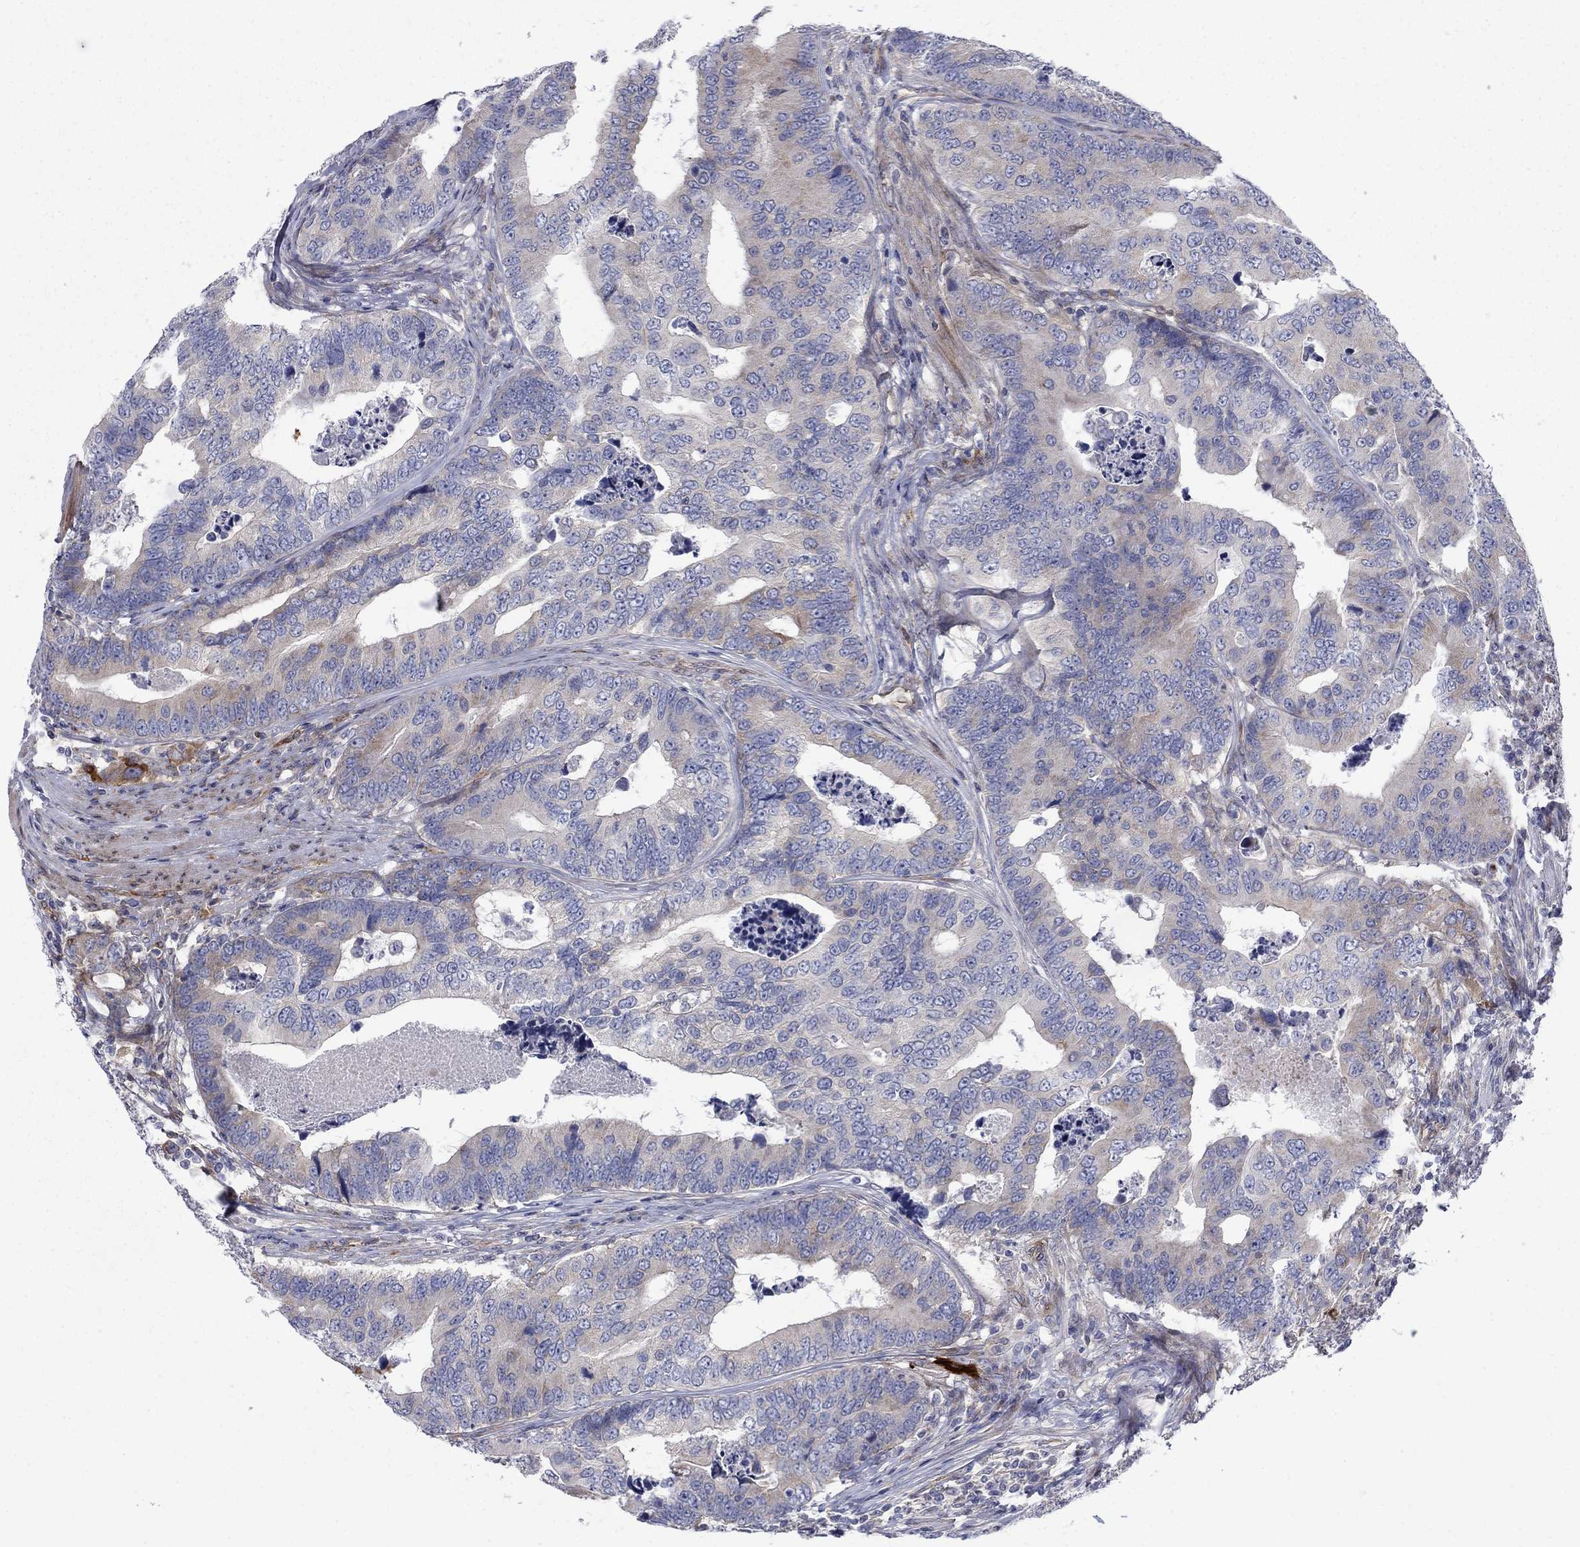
{"staining": {"intensity": "moderate", "quantity": "25%-75%", "location": "cytoplasmic/membranous"}, "tissue": "colorectal cancer", "cell_type": "Tumor cells", "image_type": "cancer", "snomed": [{"axis": "morphology", "description": "Adenocarcinoma, NOS"}, {"axis": "topography", "description": "Colon"}], "caption": "Protein staining of colorectal adenocarcinoma tissue exhibits moderate cytoplasmic/membranous staining in about 25%-75% of tumor cells.", "gene": "FXR1", "patient": {"sex": "female", "age": 72}}